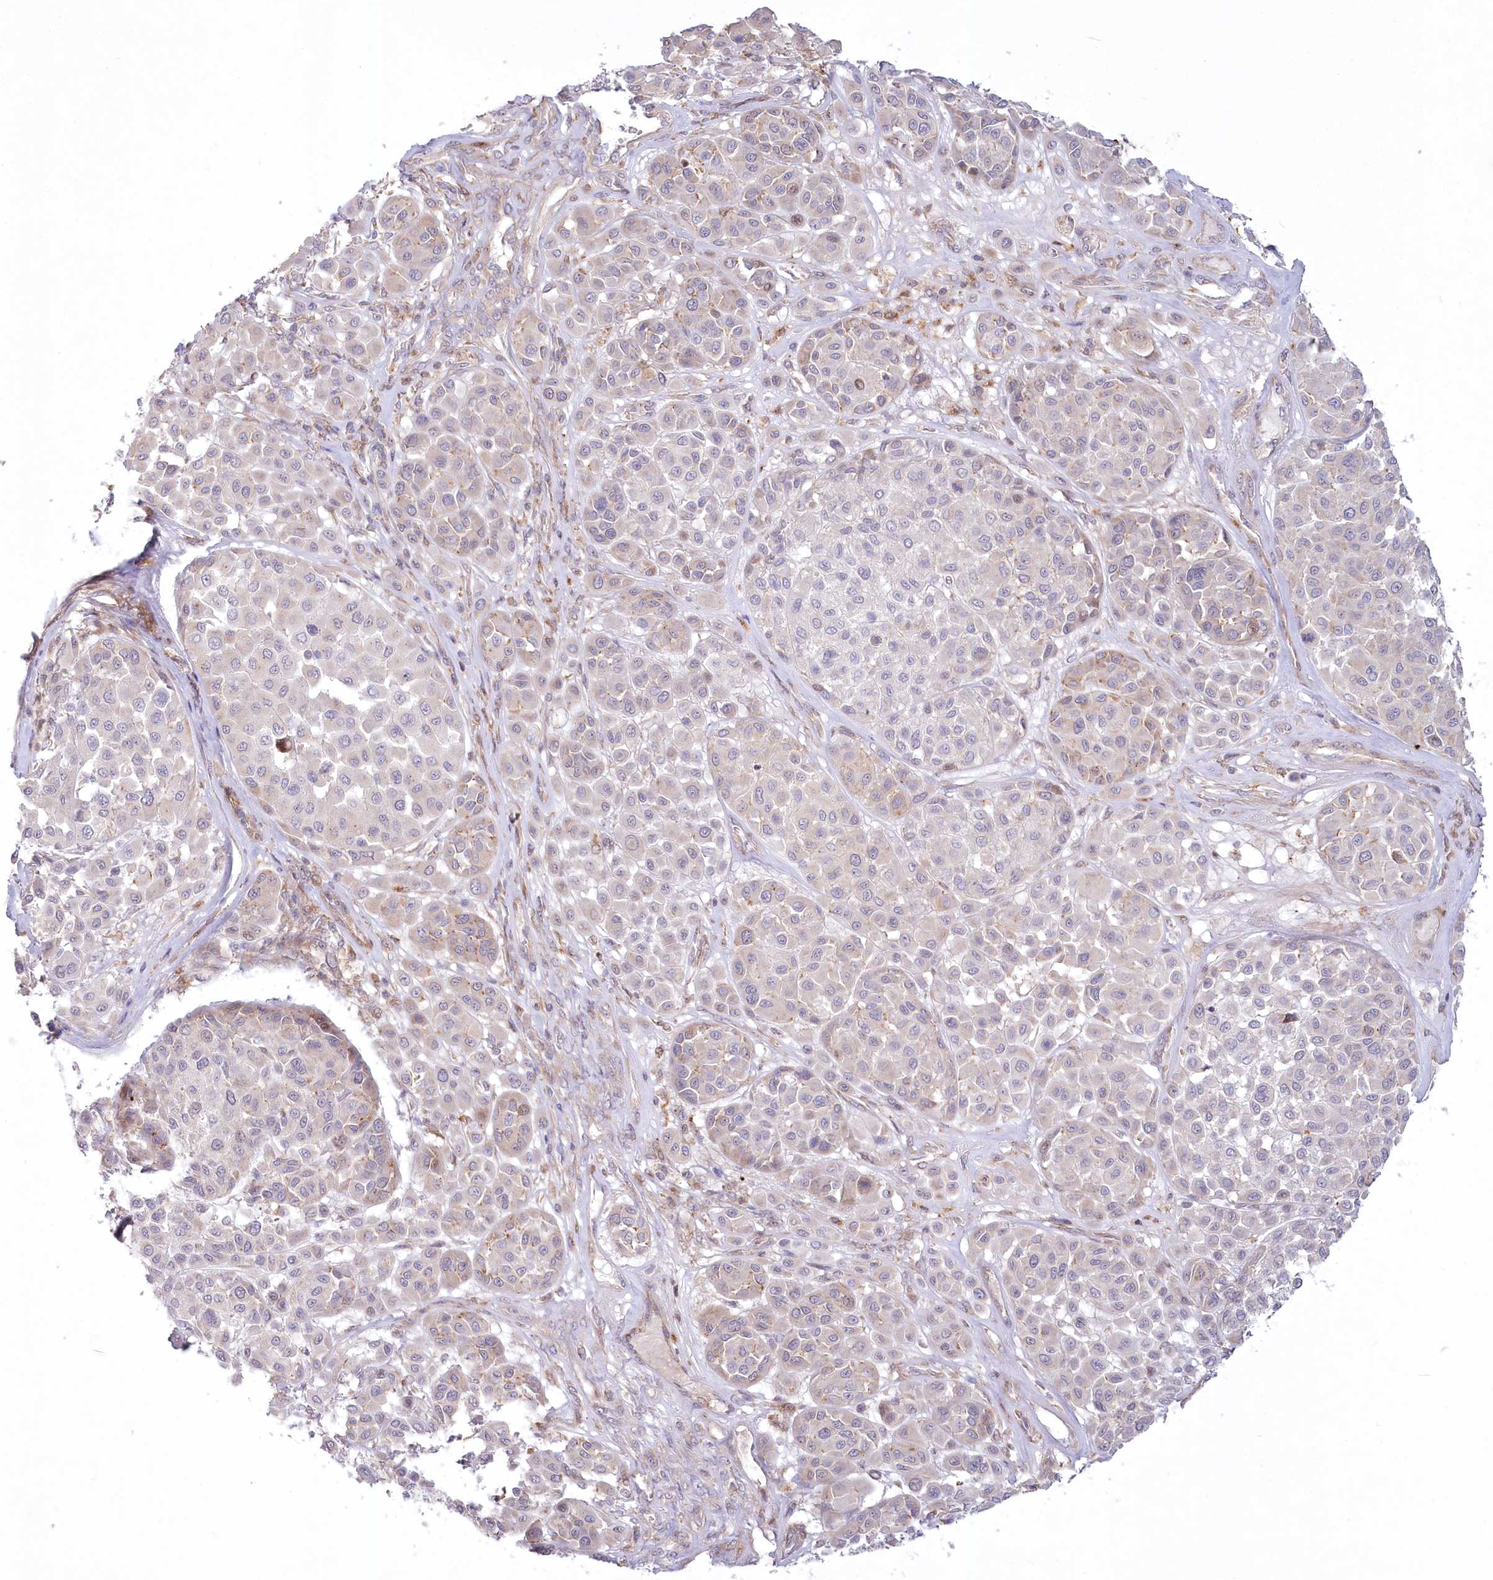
{"staining": {"intensity": "weak", "quantity": "<25%", "location": "cytoplasmic/membranous"}, "tissue": "melanoma", "cell_type": "Tumor cells", "image_type": "cancer", "snomed": [{"axis": "morphology", "description": "Malignant melanoma, Metastatic site"}, {"axis": "topography", "description": "Soft tissue"}], "caption": "Immunohistochemistry (IHC) of human malignant melanoma (metastatic site) demonstrates no positivity in tumor cells. Brightfield microscopy of IHC stained with DAB (3,3'-diaminobenzidine) (brown) and hematoxylin (blue), captured at high magnification.", "gene": "MTG1", "patient": {"sex": "male", "age": 41}}